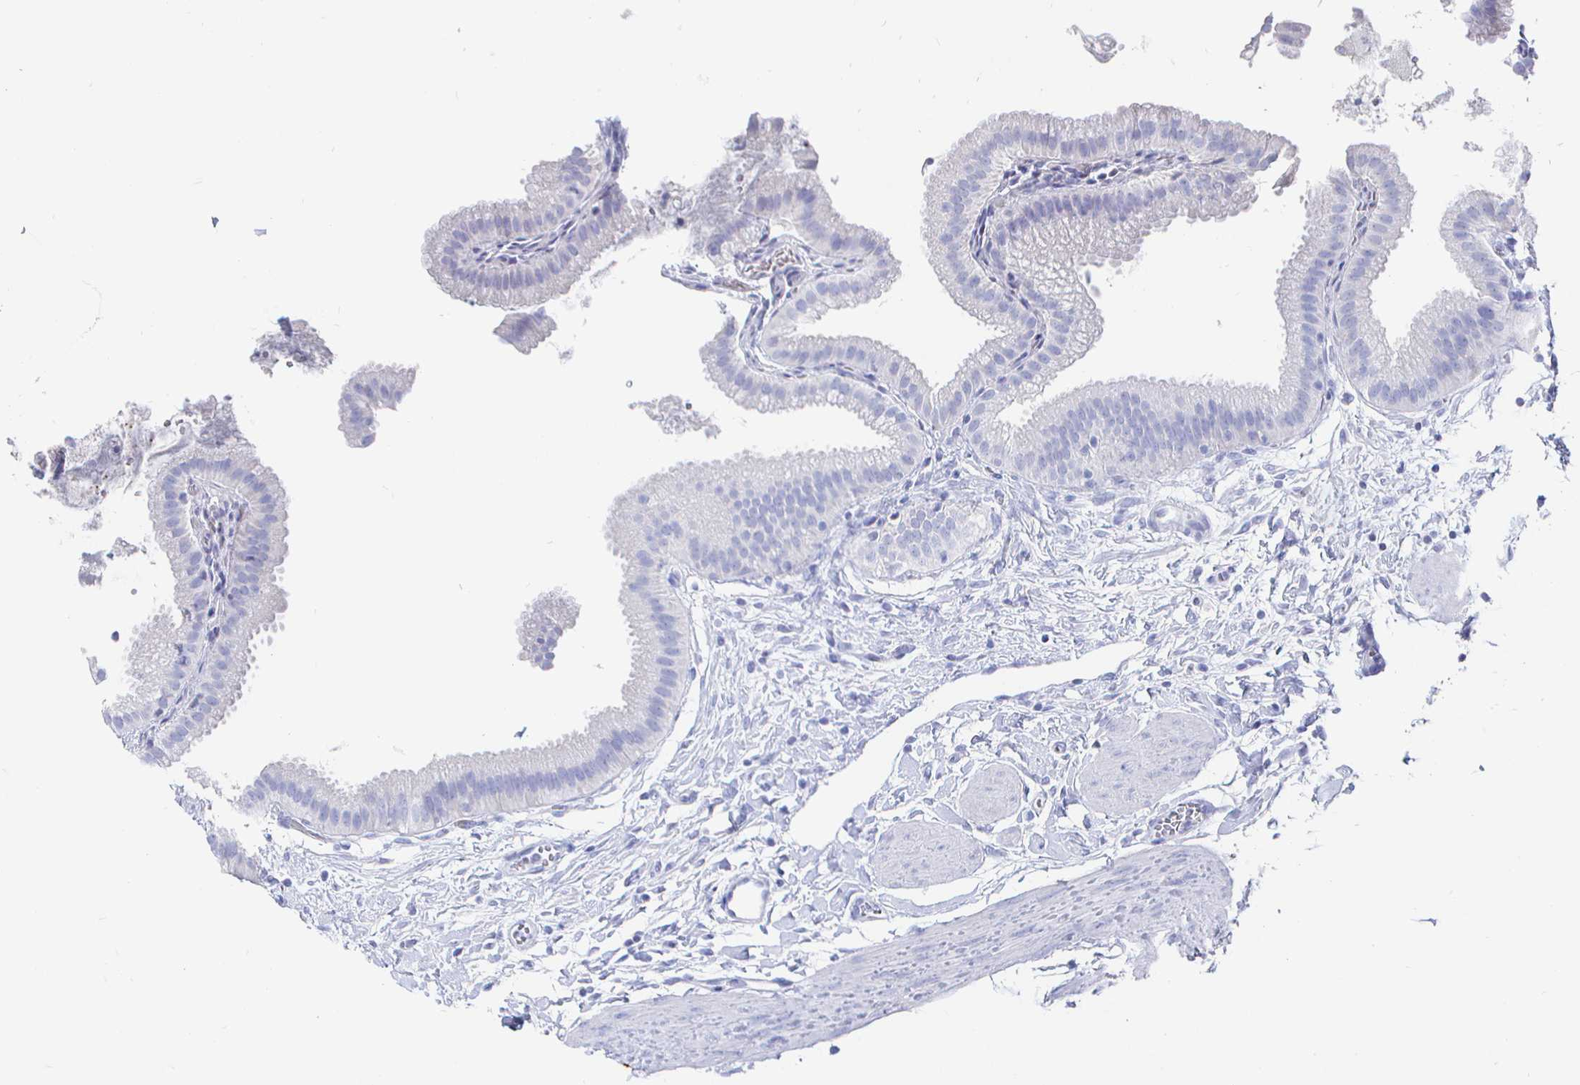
{"staining": {"intensity": "negative", "quantity": "none", "location": "none"}, "tissue": "gallbladder", "cell_type": "Glandular cells", "image_type": "normal", "snomed": [{"axis": "morphology", "description": "Normal tissue, NOS"}, {"axis": "topography", "description": "Gallbladder"}], "caption": "Immunohistochemical staining of benign human gallbladder exhibits no significant staining in glandular cells.", "gene": "CLCA1", "patient": {"sex": "female", "age": 63}}